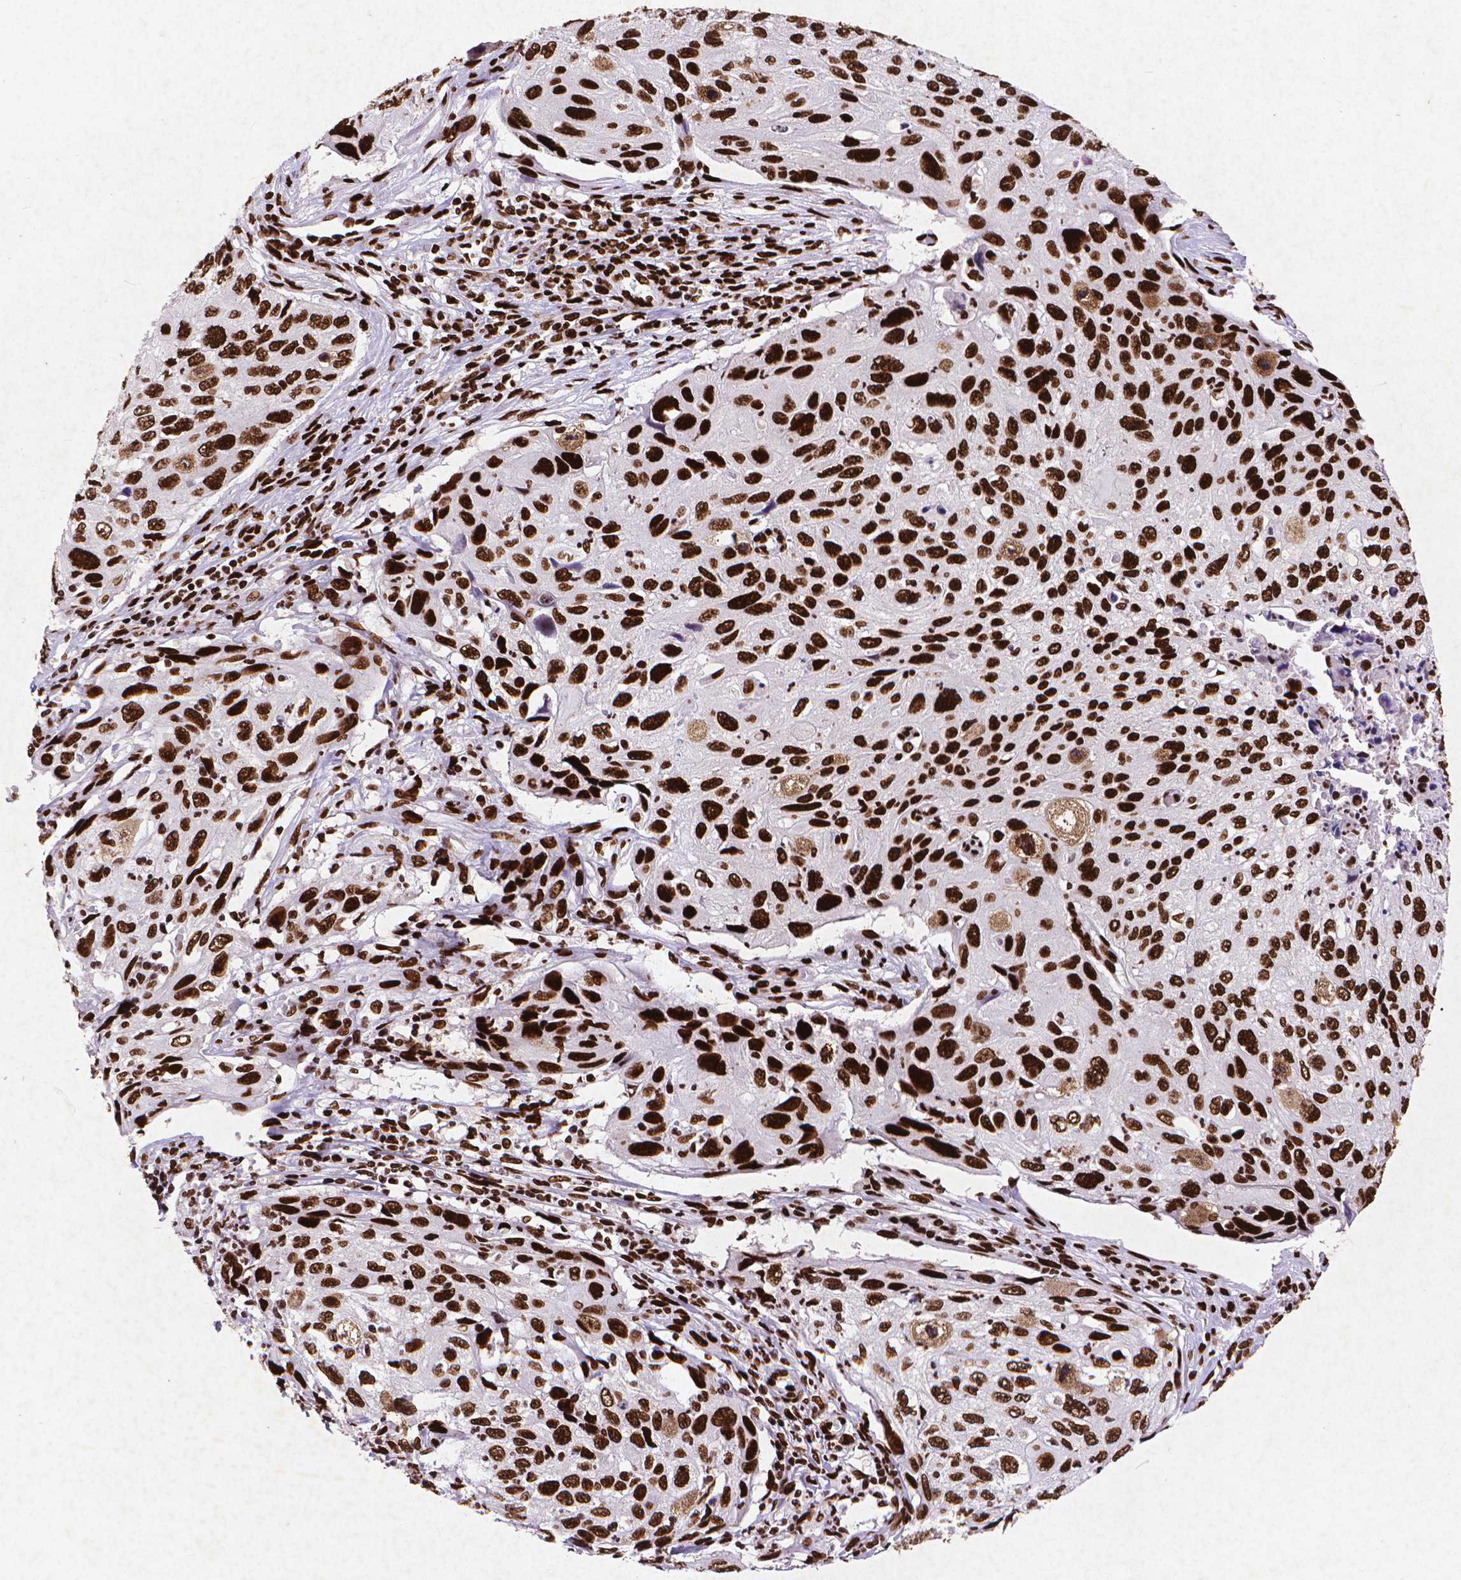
{"staining": {"intensity": "strong", "quantity": ">75%", "location": "nuclear"}, "tissue": "cervical cancer", "cell_type": "Tumor cells", "image_type": "cancer", "snomed": [{"axis": "morphology", "description": "Squamous cell carcinoma, NOS"}, {"axis": "topography", "description": "Cervix"}], "caption": "Immunohistochemical staining of cervical squamous cell carcinoma shows high levels of strong nuclear staining in about >75% of tumor cells.", "gene": "CITED2", "patient": {"sex": "female", "age": 70}}